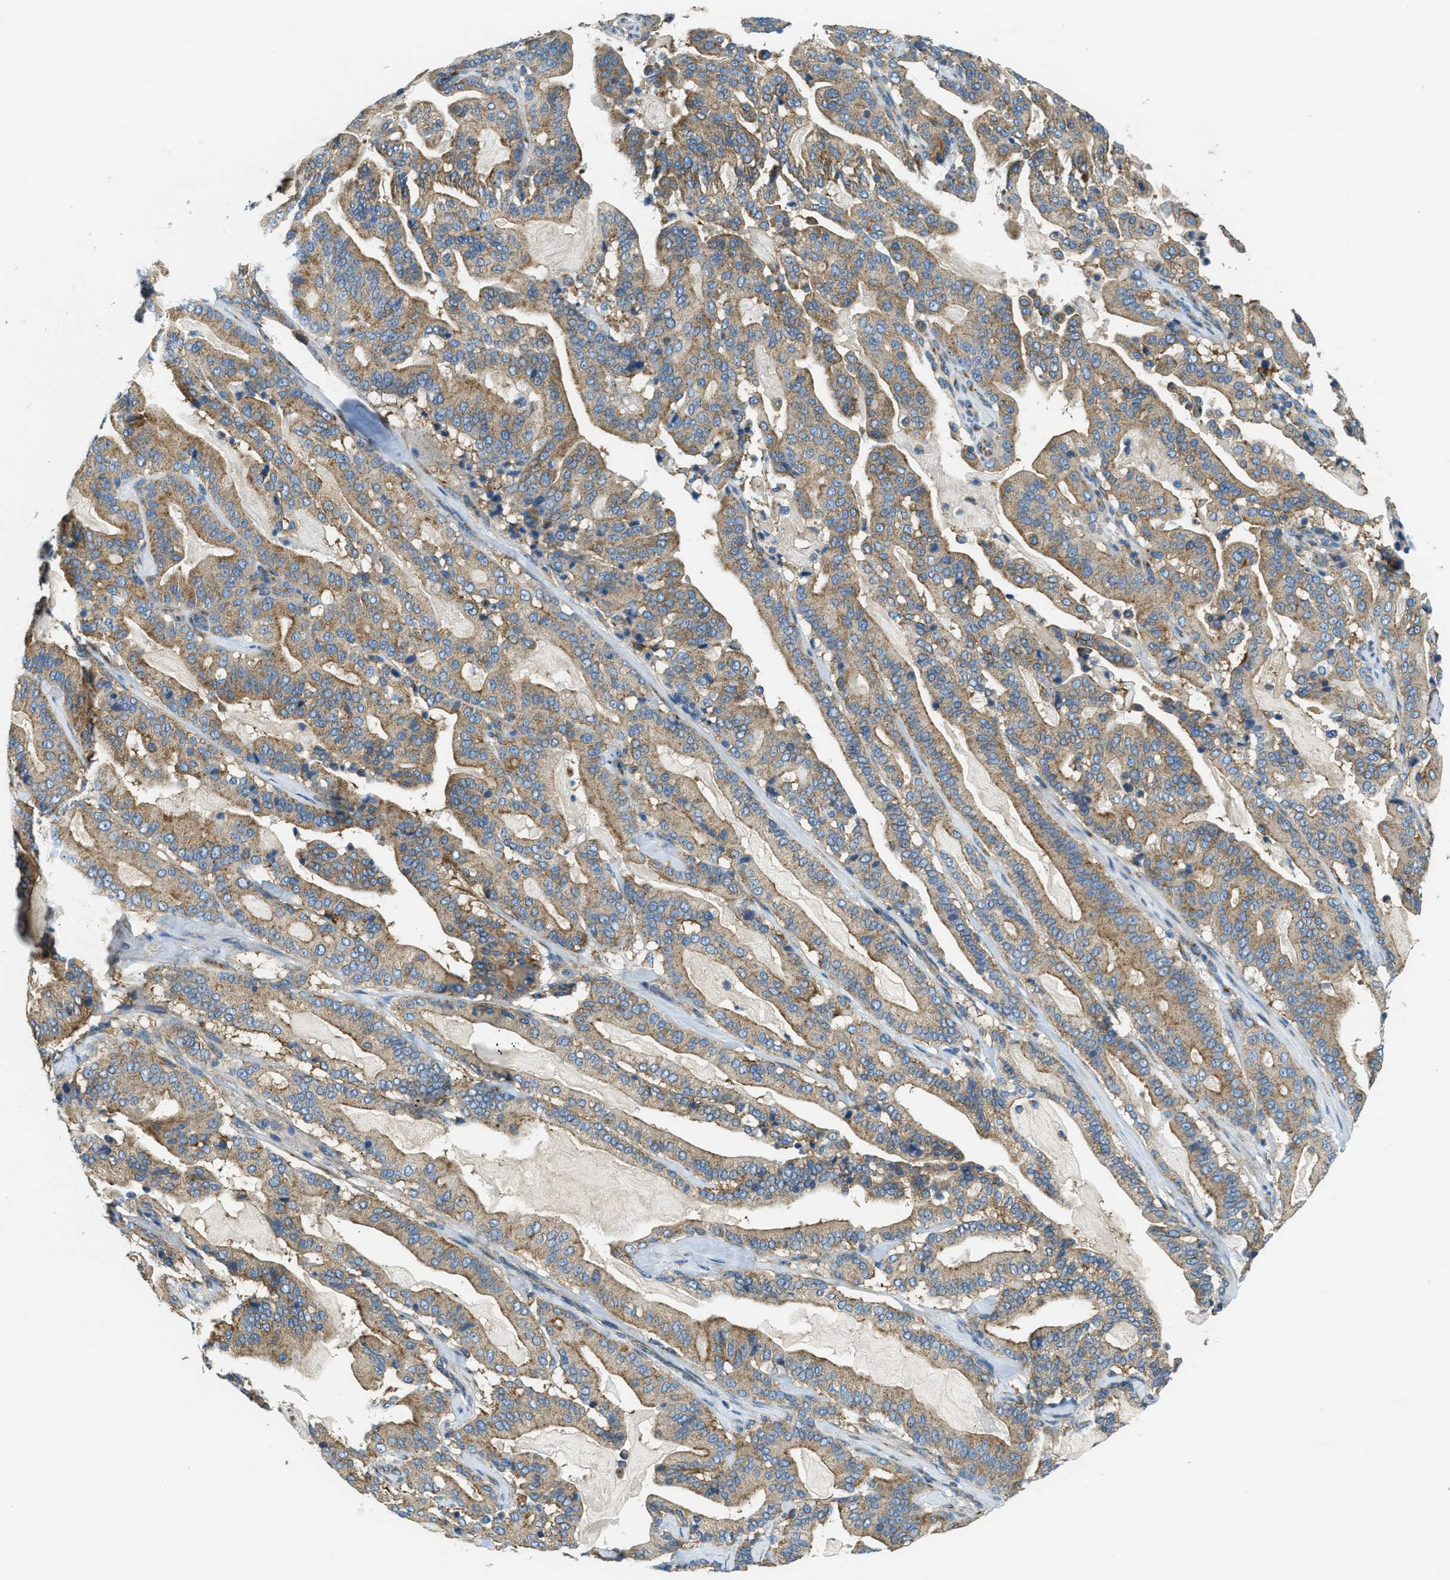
{"staining": {"intensity": "moderate", "quantity": ">75%", "location": "cytoplasmic/membranous"}, "tissue": "pancreatic cancer", "cell_type": "Tumor cells", "image_type": "cancer", "snomed": [{"axis": "morphology", "description": "Adenocarcinoma, NOS"}, {"axis": "topography", "description": "Pancreas"}], "caption": "Protein staining exhibits moderate cytoplasmic/membranous staining in approximately >75% of tumor cells in adenocarcinoma (pancreatic).", "gene": "AP2B1", "patient": {"sex": "male", "age": 63}}